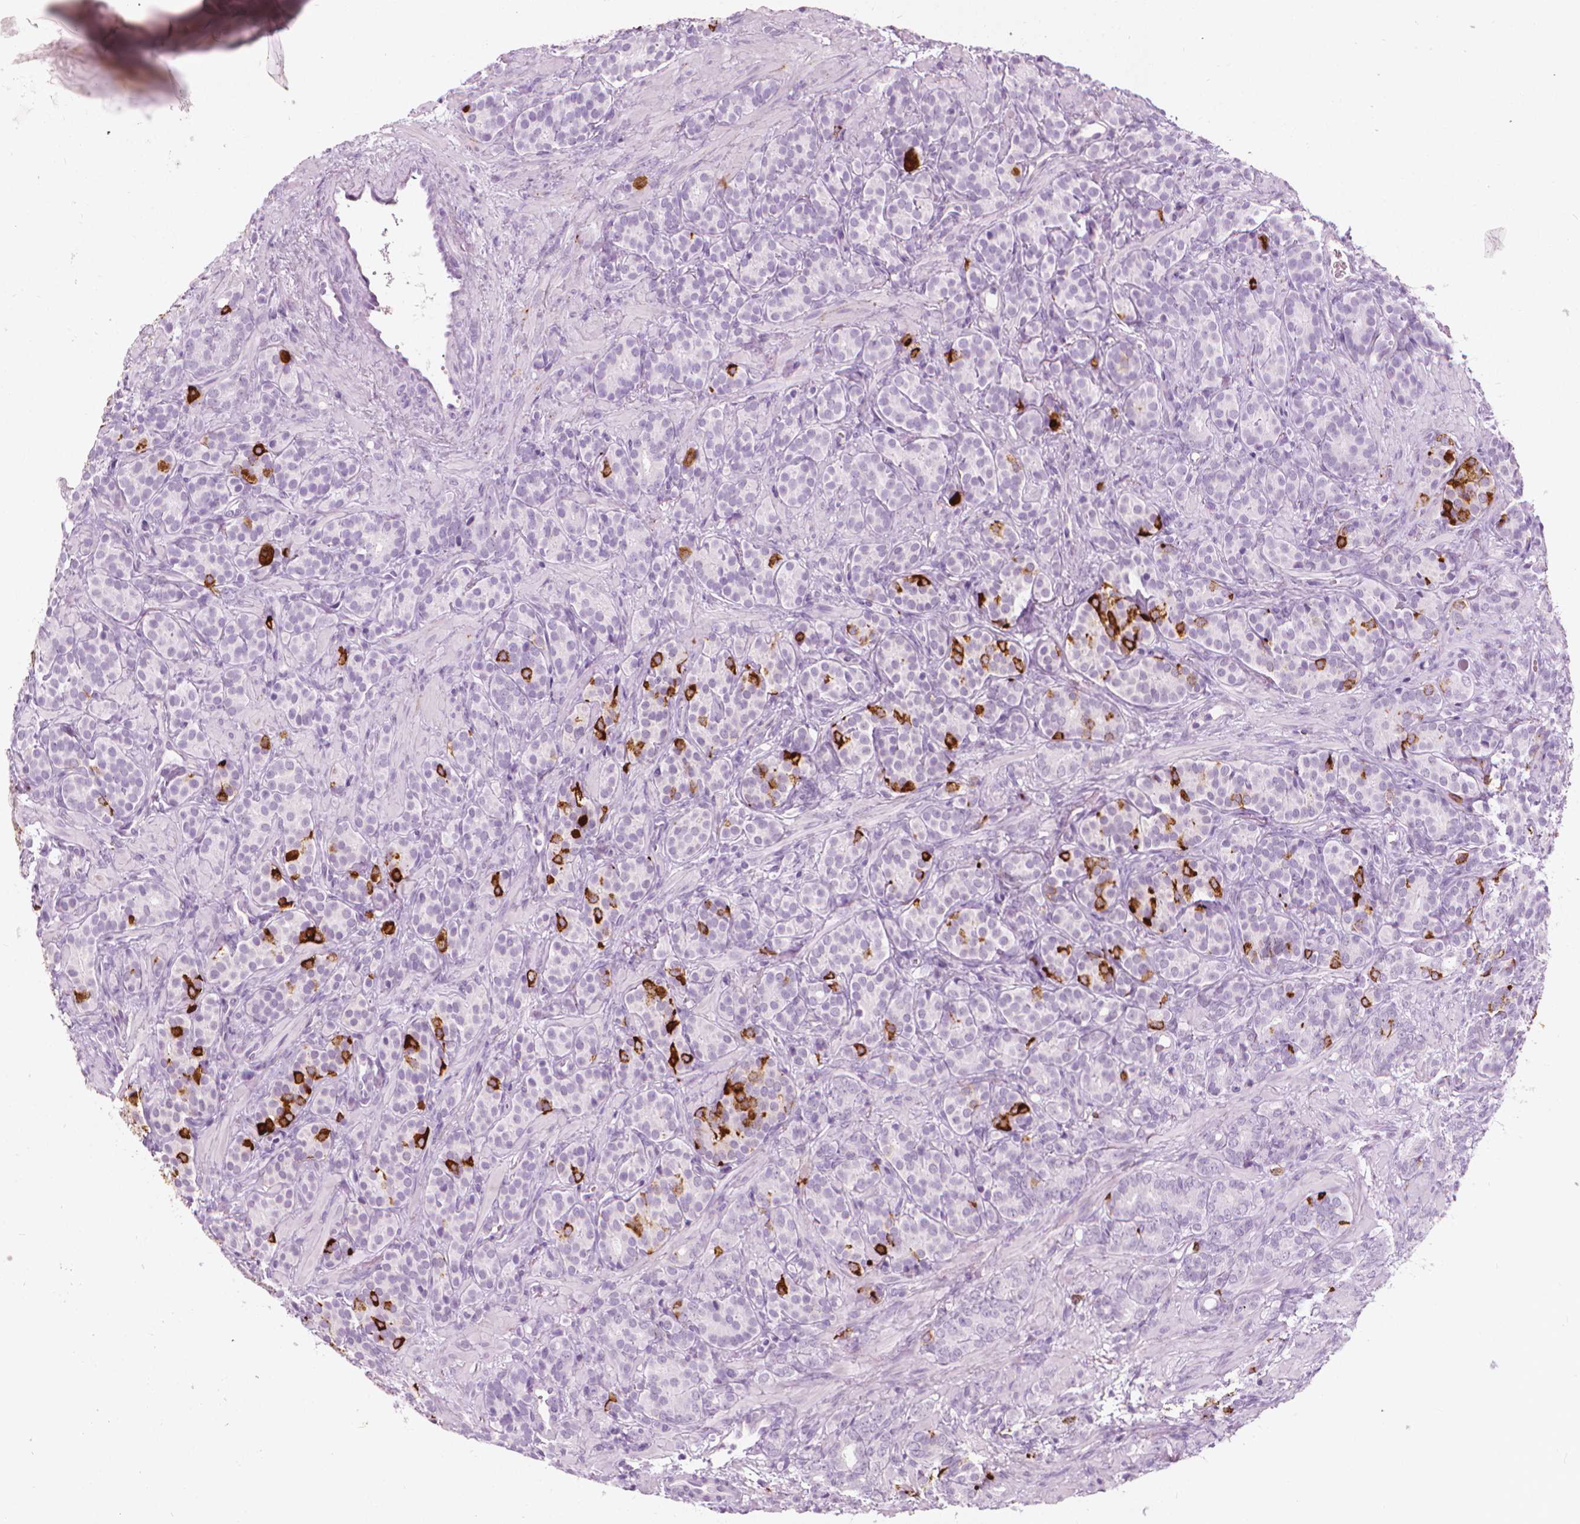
{"staining": {"intensity": "negative", "quantity": "none", "location": "none"}, "tissue": "prostate cancer", "cell_type": "Tumor cells", "image_type": "cancer", "snomed": [{"axis": "morphology", "description": "Adenocarcinoma, High grade"}, {"axis": "topography", "description": "Prostate"}], "caption": "The micrograph displays no significant positivity in tumor cells of prostate cancer (high-grade adenocarcinoma). Brightfield microscopy of IHC stained with DAB (3,3'-diaminobenzidine) (brown) and hematoxylin (blue), captured at high magnification.", "gene": "SCG3", "patient": {"sex": "male", "age": 84}}